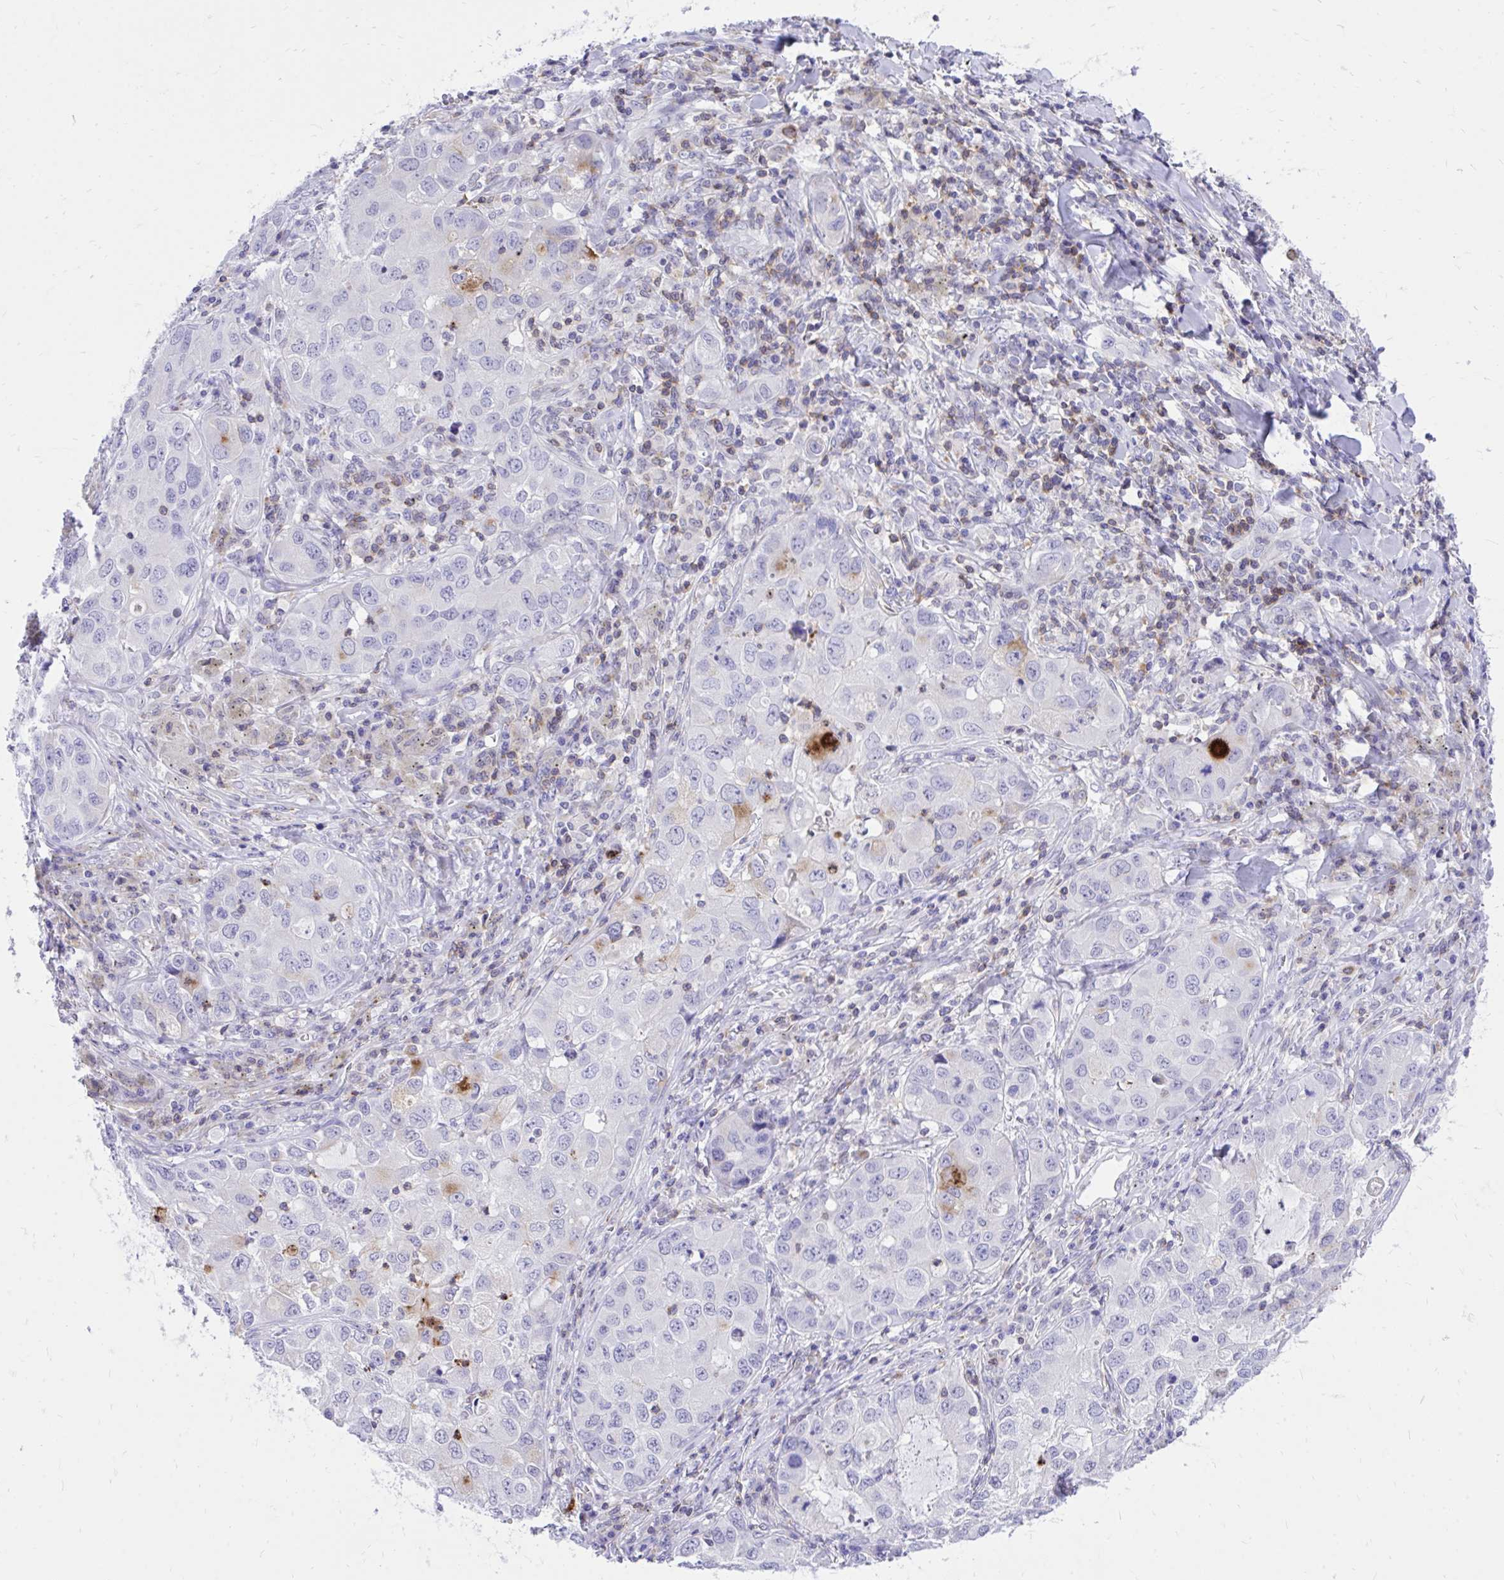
{"staining": {"intensity": "moderate", "quantity": "<25%", "location": "cytoplasmic/membranous"}, "tissue": "lung cancer", "cell_type": "Tumor cells", "image_type": "cancer", "snomed": [{"axis": "morphology", "description": "Normal morphology"}, {"axis": "morphology", "description": "Adenocarcinoma, NOS"}, {"axis": "topography", "description": "Lymph node"}, {"axis": "topography", "description": "Lung"}], "caption": "The immunohistochemical stain highlights moderate cytoplasmic/membranous positivity in tumor cells of adenocarcinoma (lung) tissue.", "gene": "CXCL8", "patient": {"sex": "female", "age": 51}}